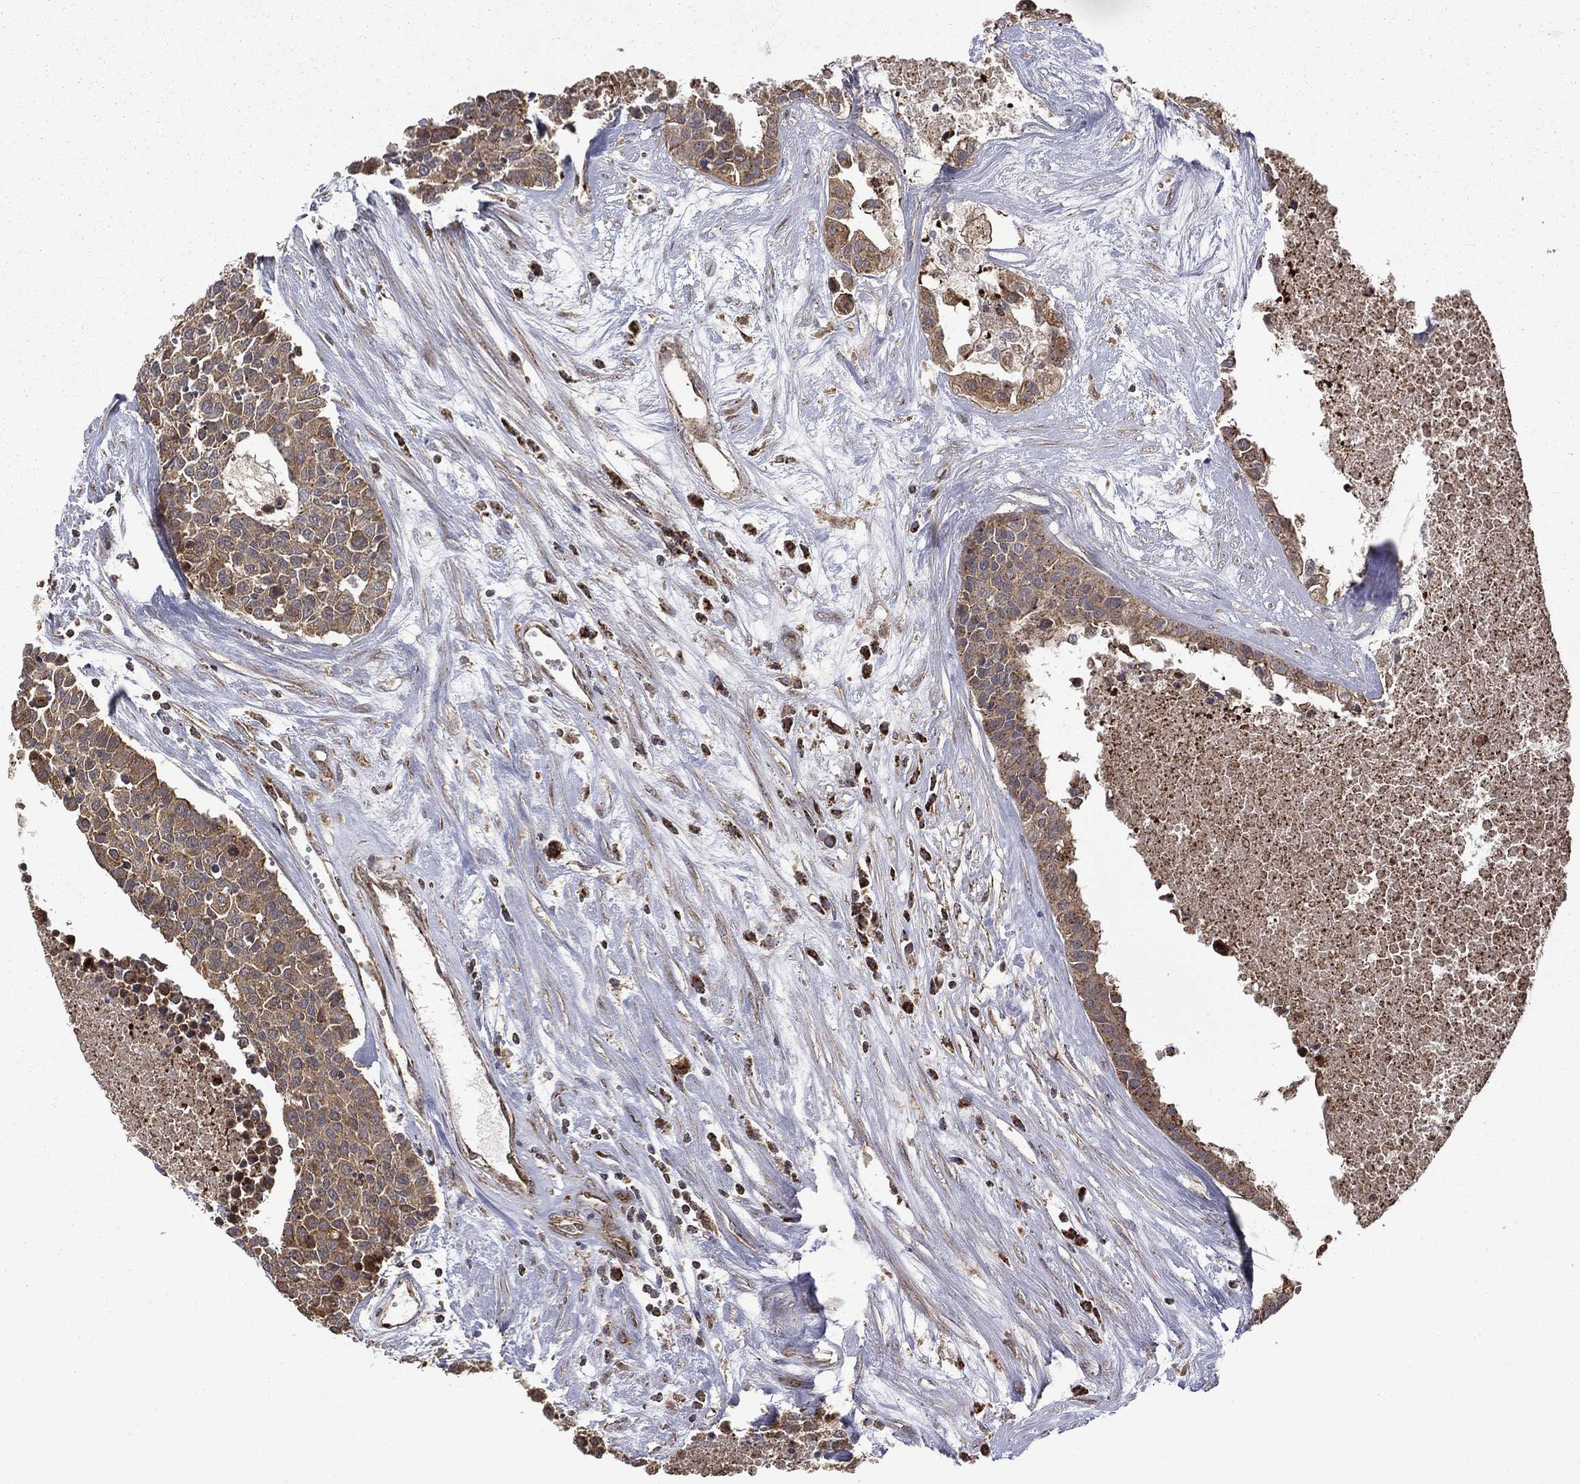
{"staining": {"intensity": "weak", "quantity": ">75%", "location": "cytoplasmic/membranous"}, "tissue": "carcinoid", "cell_type": "Tumor cells", "image_type": "cancer", "snomed": [{"axis": "morphology", "description": "Carcinoid, malignant, NOS"}, {"axis": "topography", "description": "Colon"}], "caption": "Protein staining displays weak cytoplasmic/membranous staining in about >75% of tumor cells in carcinoid.", "gene": "GIMAP6", "patient": {"sex": "male", "age": 81}}